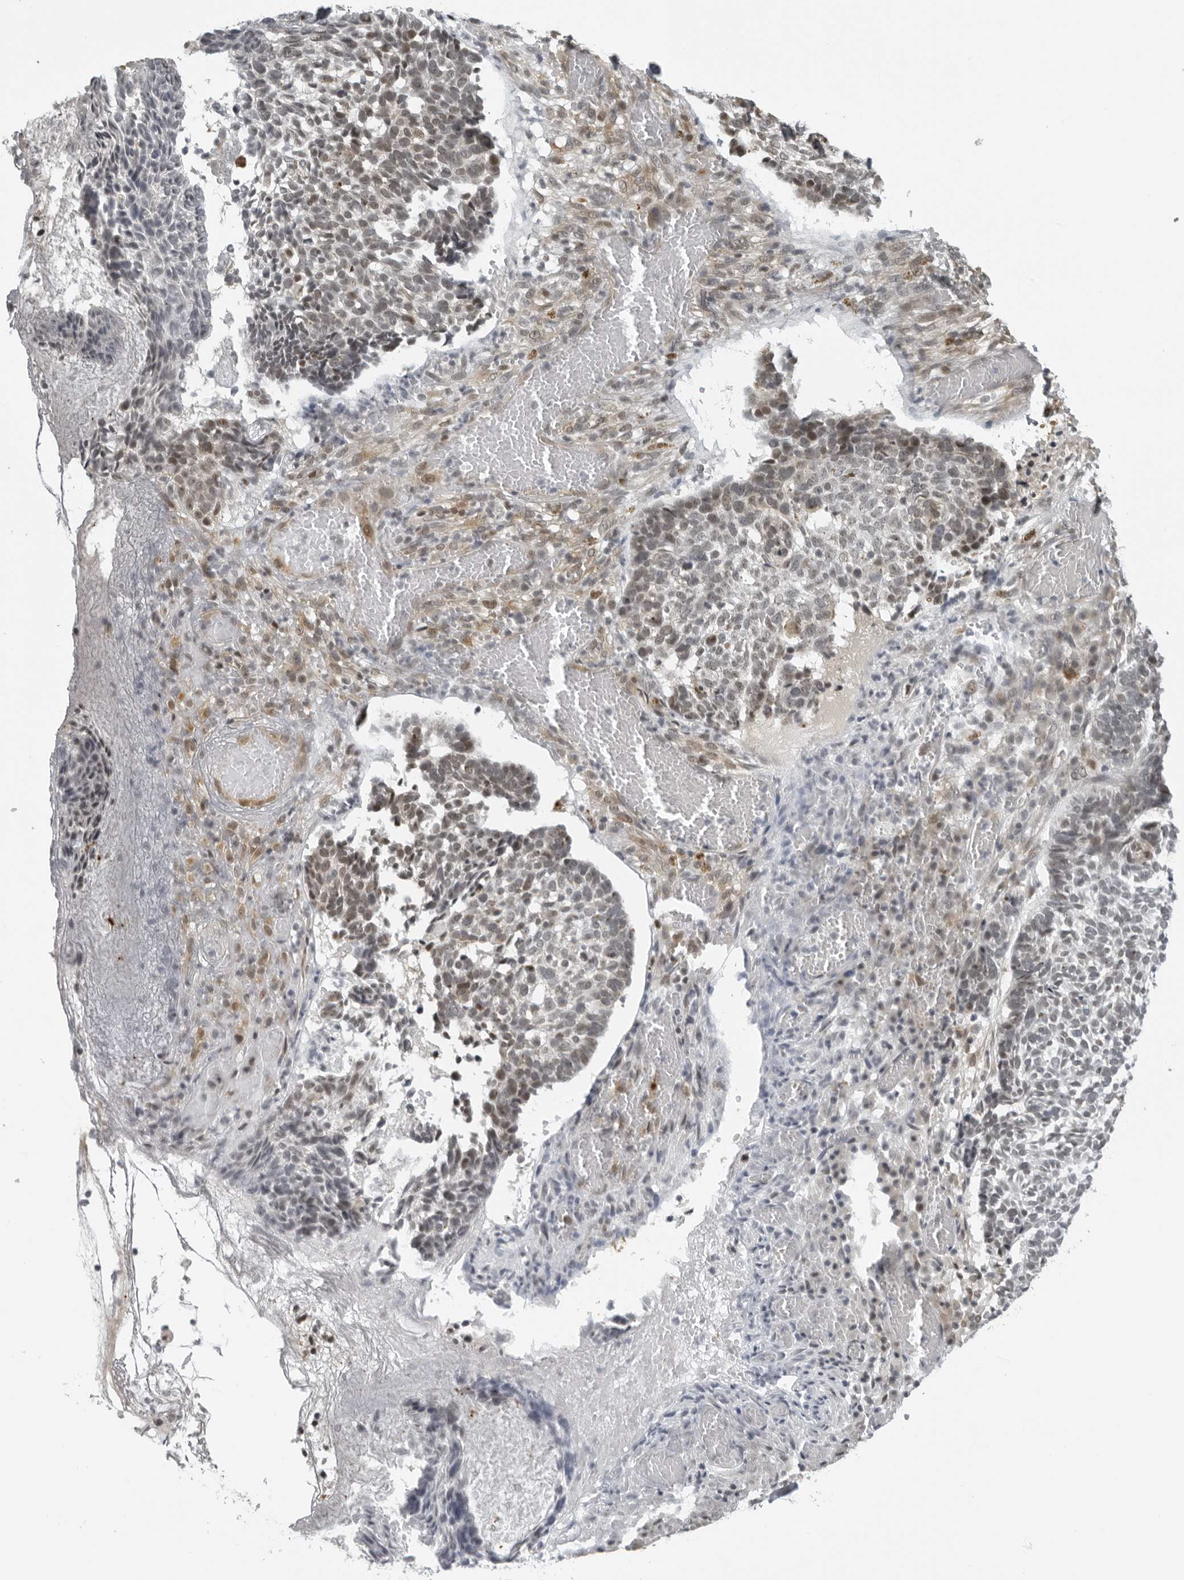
{"staining": {"intensity": "weak", "quantity": "<25%", "location": "nuclear"}, "tissue": "skin cancer", "cell_type": "Tumor cells", "image_type": "cancer", "snomed": [{"axis": "morphology", "description": "Basal cell carcinoma"}, {"axis": "topography", "description": "Skin"}], "caption": "Tumor cells are negative for brown protein staining in skin cancer.", "gene": "MAF", "patient": {"sex": "male", "age": 85}}